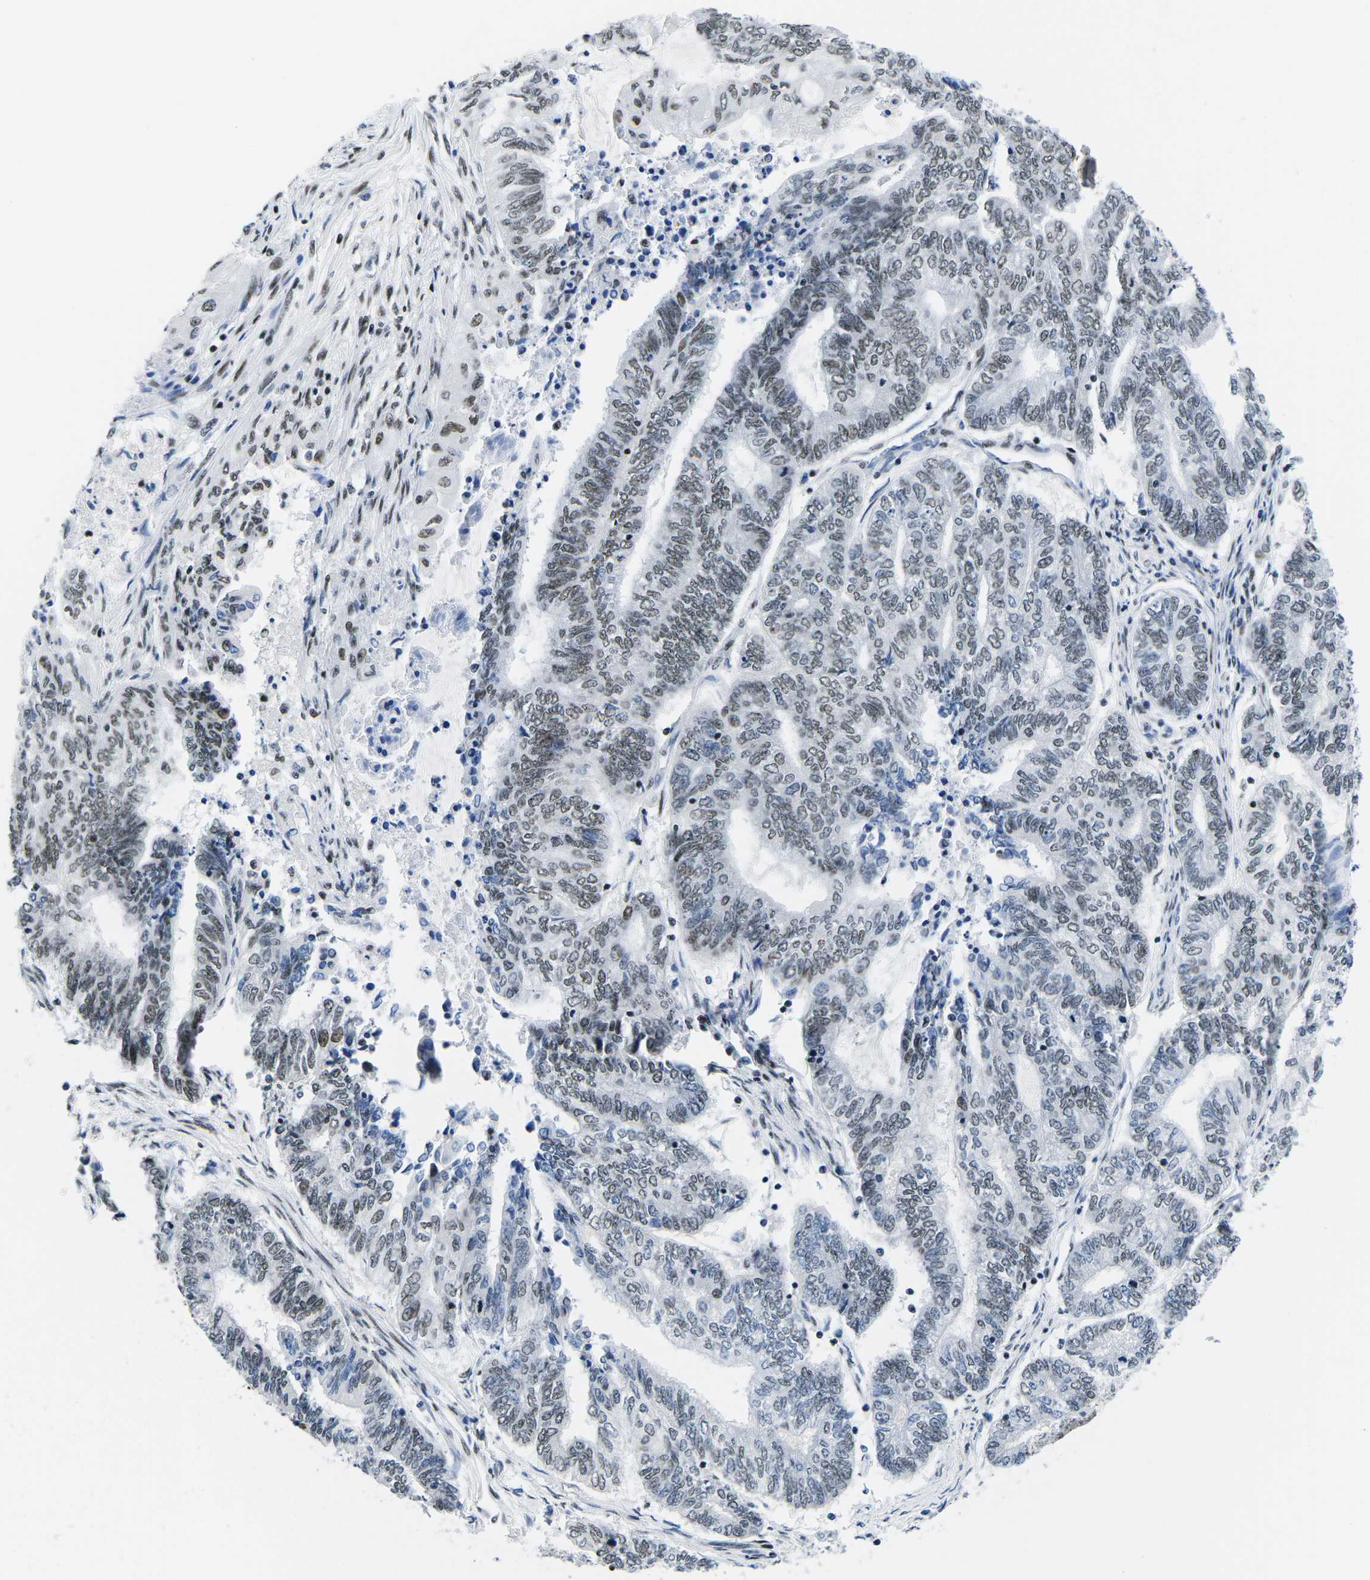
{"staining": {"intensity": "weak", "quantity": "25%-75%", "location": "nuclear"}, "tissue": "endometrial cancer", "cell_type": "Tumor cells", "image_type": "cancer", "snomed": [{"axis": "morphology", "description": "Adenocarcinoma, NOS"}, {"axis": "topography", "description": "Uterus"}, {"axis": "topography", "description": "Endometrium"}], "caption": "Endometrial cancer (adenocarcinoma) stained with a brown dye demonstrates weak nuclear positive positivity in approximately 25%-75% of tumor cells.", "gene": "ATF1", "patient": {"sex": "female", "age": 70}}